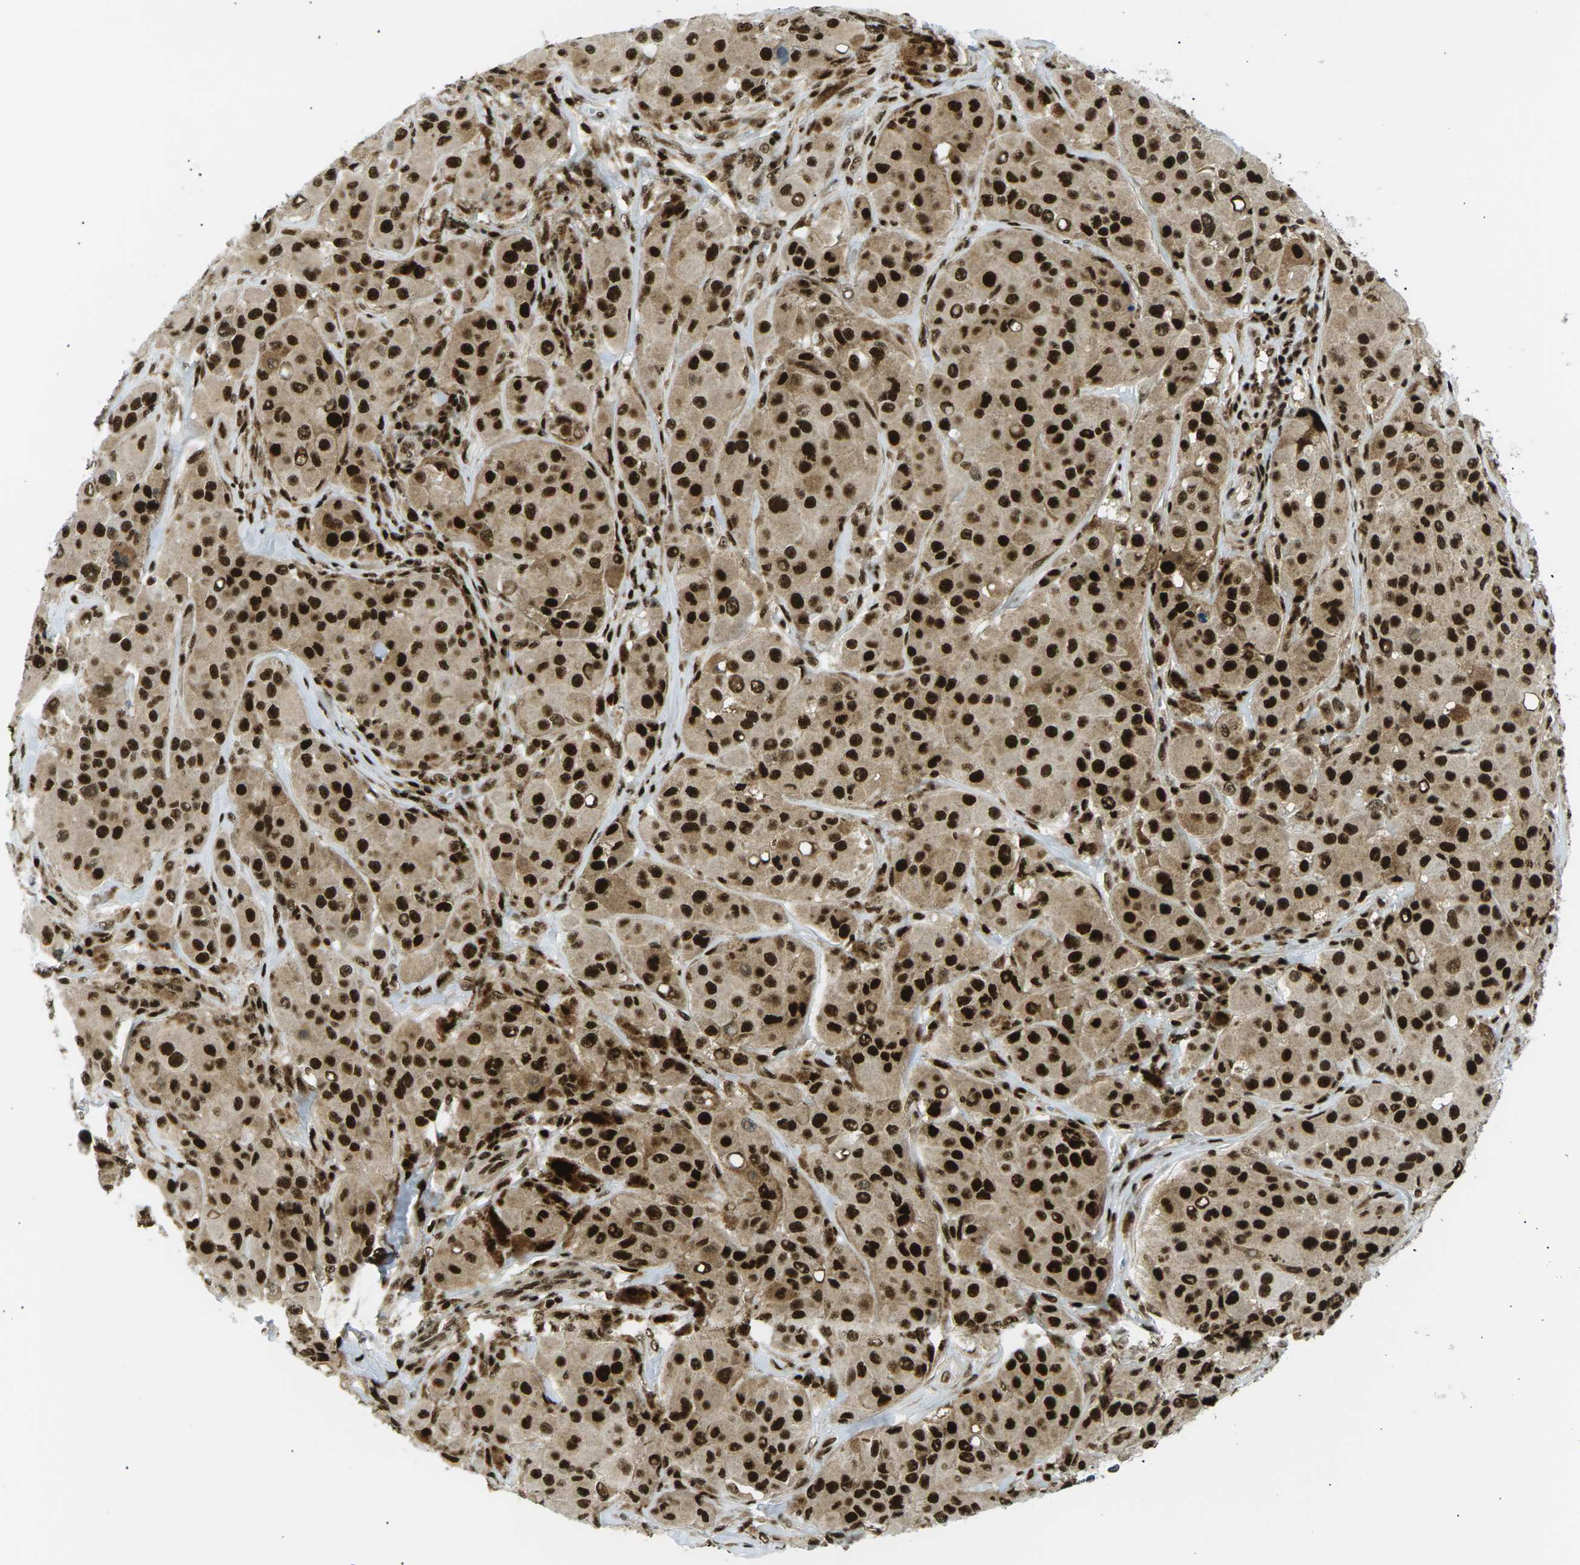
{"staining": {"intensity": "strong", "quantity": ">75%", "location": "nuclear"}, "tissue": "melanoma", "cell_type": "Tumor cells", "image_type": "cancer", "snomed": [{"axis": "morphology", "description": "Malignant melanoma, NOS"}, {"axis": "topography", "description": "Skin"}], "caption": "Malignant melanoma was stained to show a protein in brown. There is high levels of strong nuclear positivity in approximately >75% of tumor cells.", "gene": "RPA2", "patient": {"sex": "male", "age": 84}}